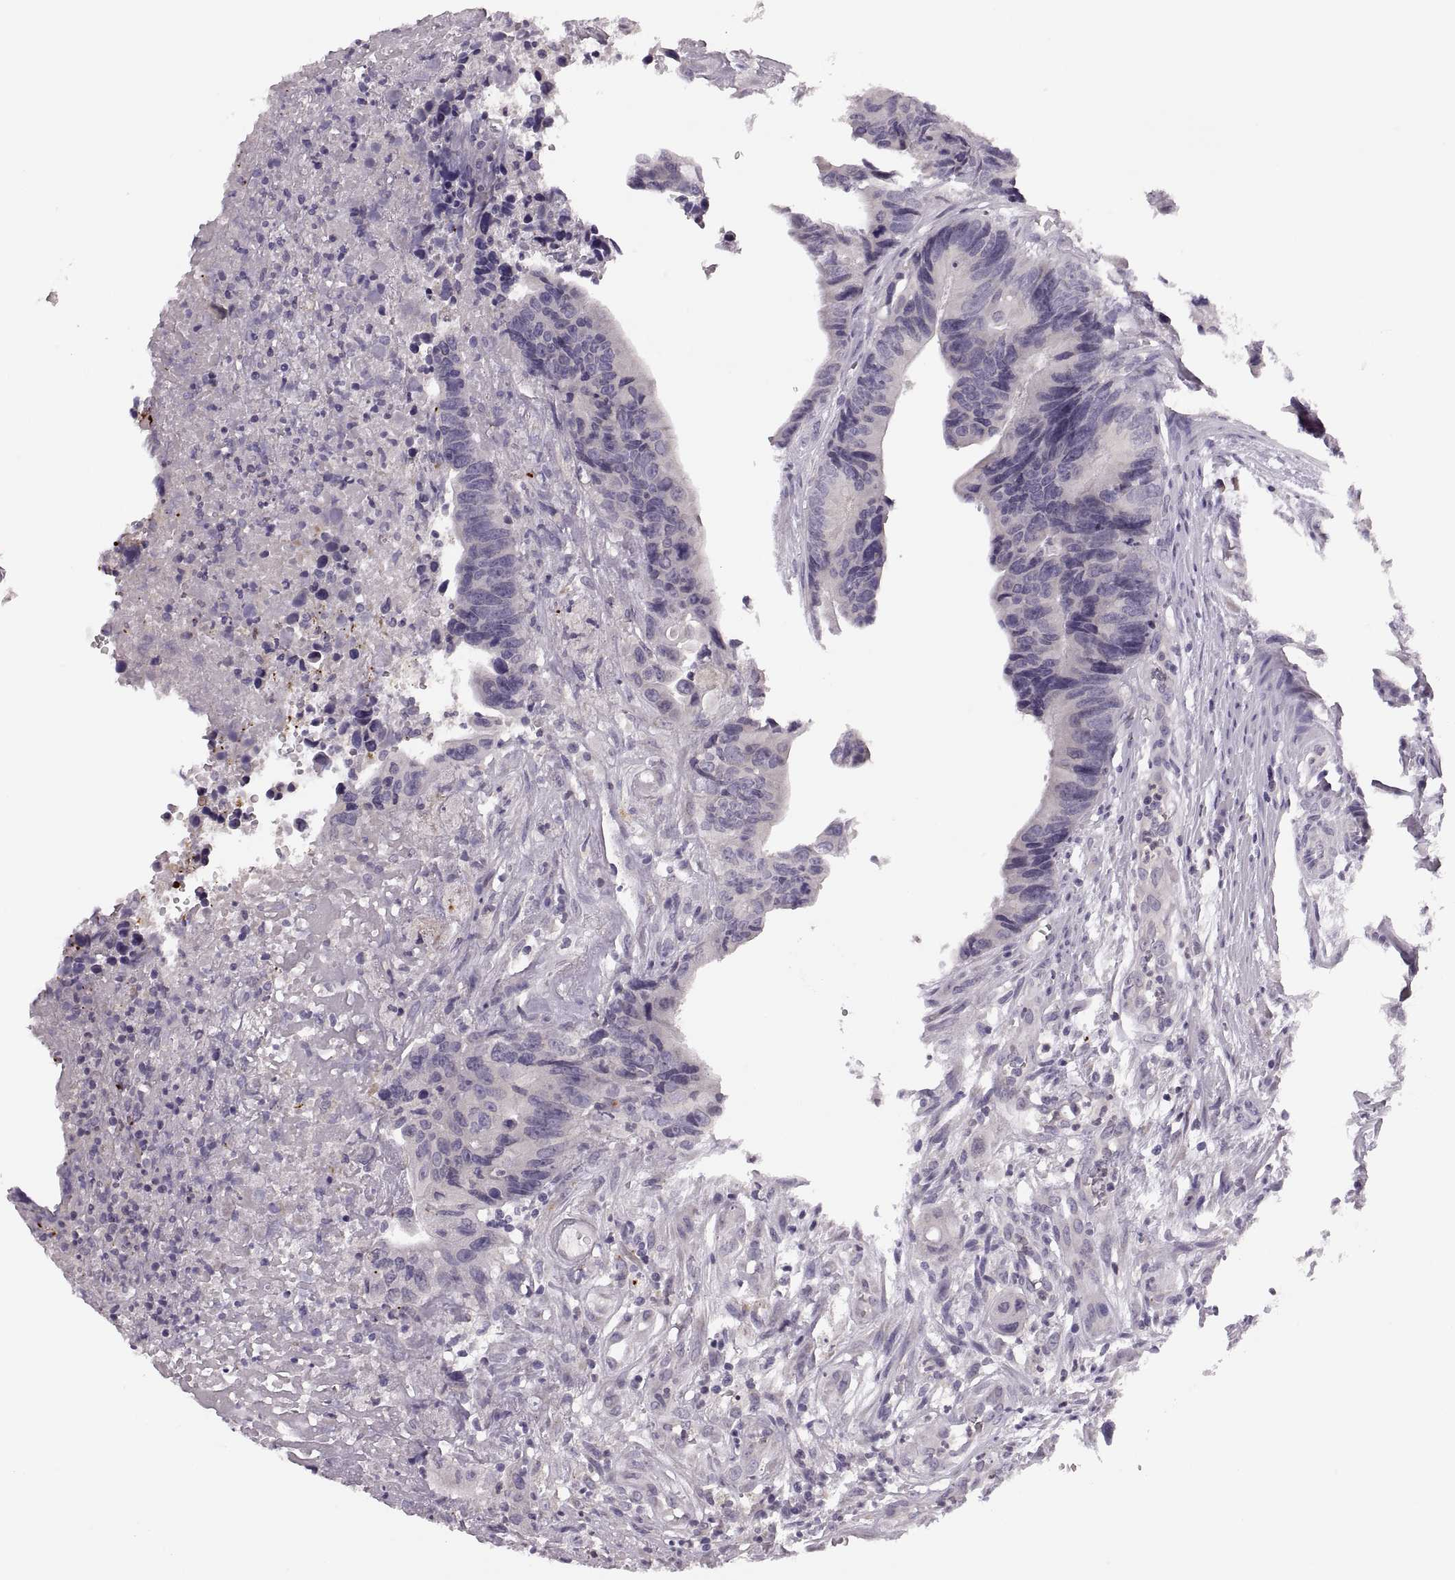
{"staining": {"intensity": "negative", "quantity": "none", "location": "none"}, "tissue": "colorectal cancer", "cell_type": "Tumor cells", "image_type": "cancer", "snomed": [{"axis": "morphology", "description": "Adenocarcinoma, NOS"}, {"axis": "topography", "description": "Colon"}], "caption": "Human adenocarcinoma (colorectal) stained for a protein using immunohistochemistry reveals no expression in tumor cells.", "gene": "ADH6", "patient": {"sex": "female", "age": 87}}